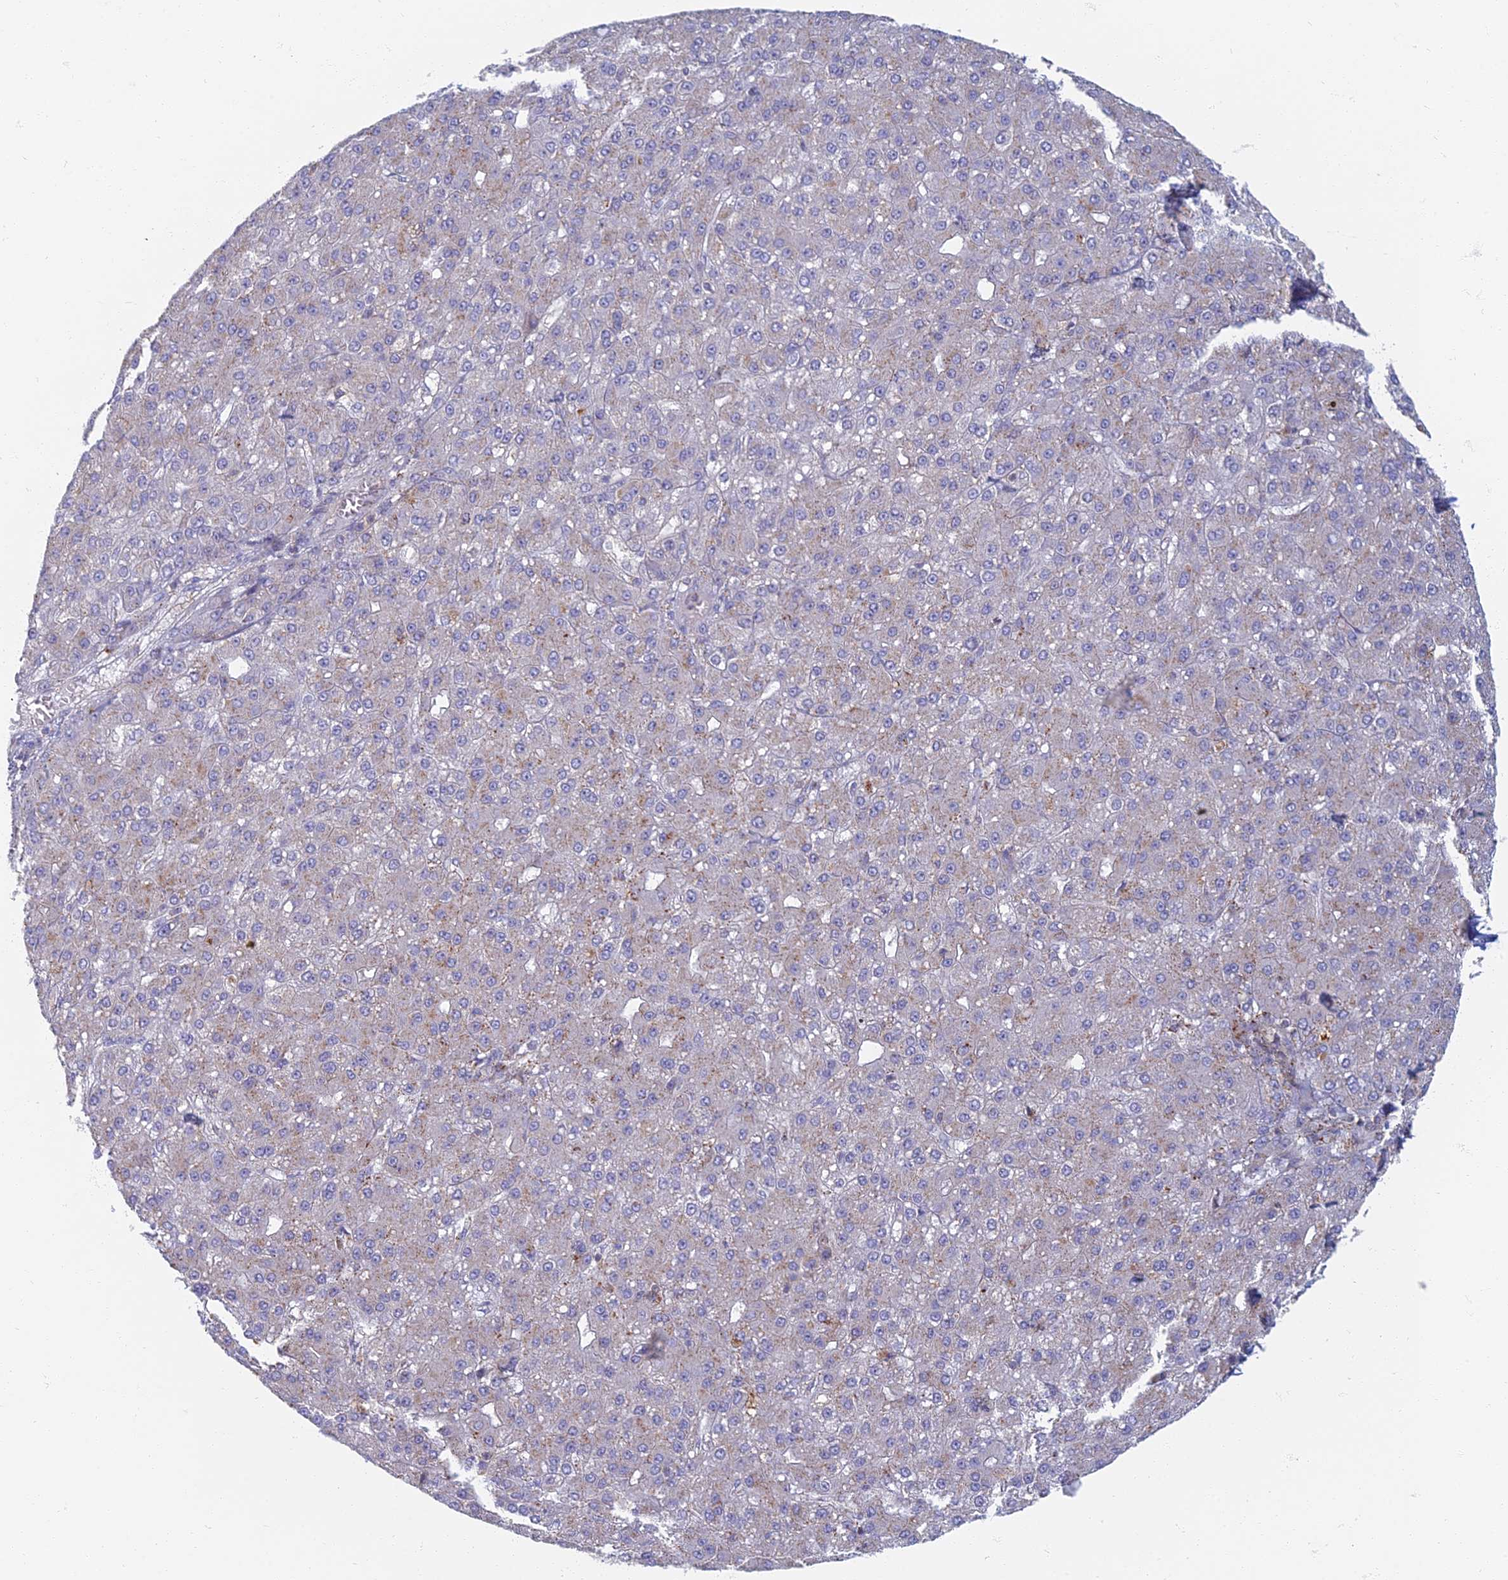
{"staining": {"intensity": "weak", "quantity": "<25%", "location": "cytoplasmic/membranous"}, "tissue": "liver cancer", "cell_type": "Tumor cells", "image_type": "cancer", "snomed": [{"axis": "morphology", "description": "Carcinoma, Hepatocellular, NOS"}, {"axis": "topography", "description": "Liver"}], "caption": "Immunohistochemistry (IHC) micrograph of neoplastic tissue: liver cancer stained with DAB exhibits no significant protein positivity in tumor cells.", "gene": "CHMP4B", "patient": {"sex": "male", "age": 67}}